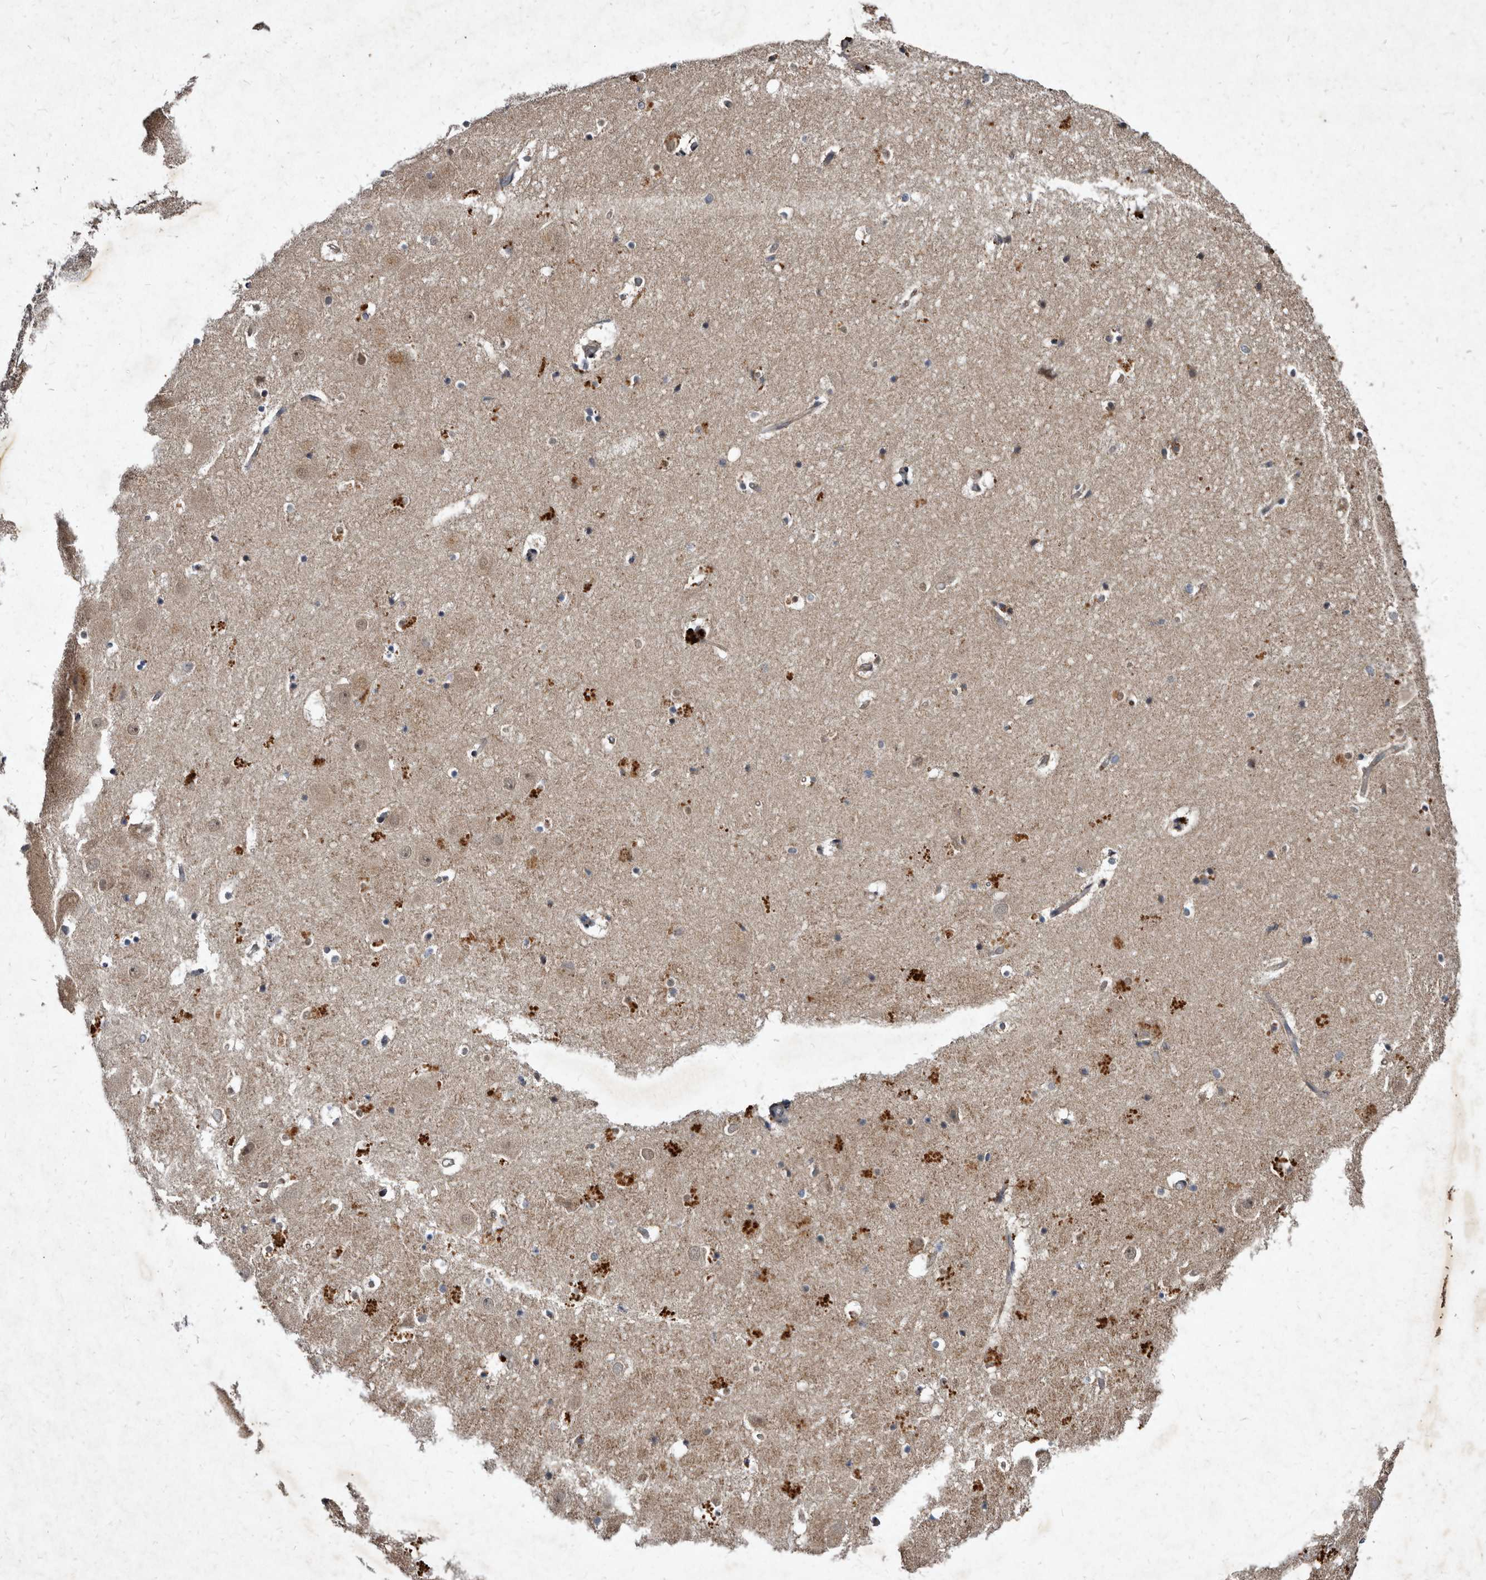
{"staining": {"intensity": "weak", "quantity": "<25%", "location": "cytoplasmic/membranous"}, "tissue": "hippocampus", "cell_type": "Glial cells", "image_type": "normal", "snomed": [{"axis": "morphology", "description": "Normal tissue, NOS"}, {"axis": "topography", "description": "Hippocampus"}], "caption": "The histopathology image demonstrates no staining of glial cells in benign hippocampus. The staining was performed using DAB (3,3'-diaminobenzidine) to visualize the protein expression in brown, while the nuclei were stained in blue with hematoxylin (Magnification: 20x).", "gene": "YPEL1", "patient": {"sex": "female", "age": 52}}